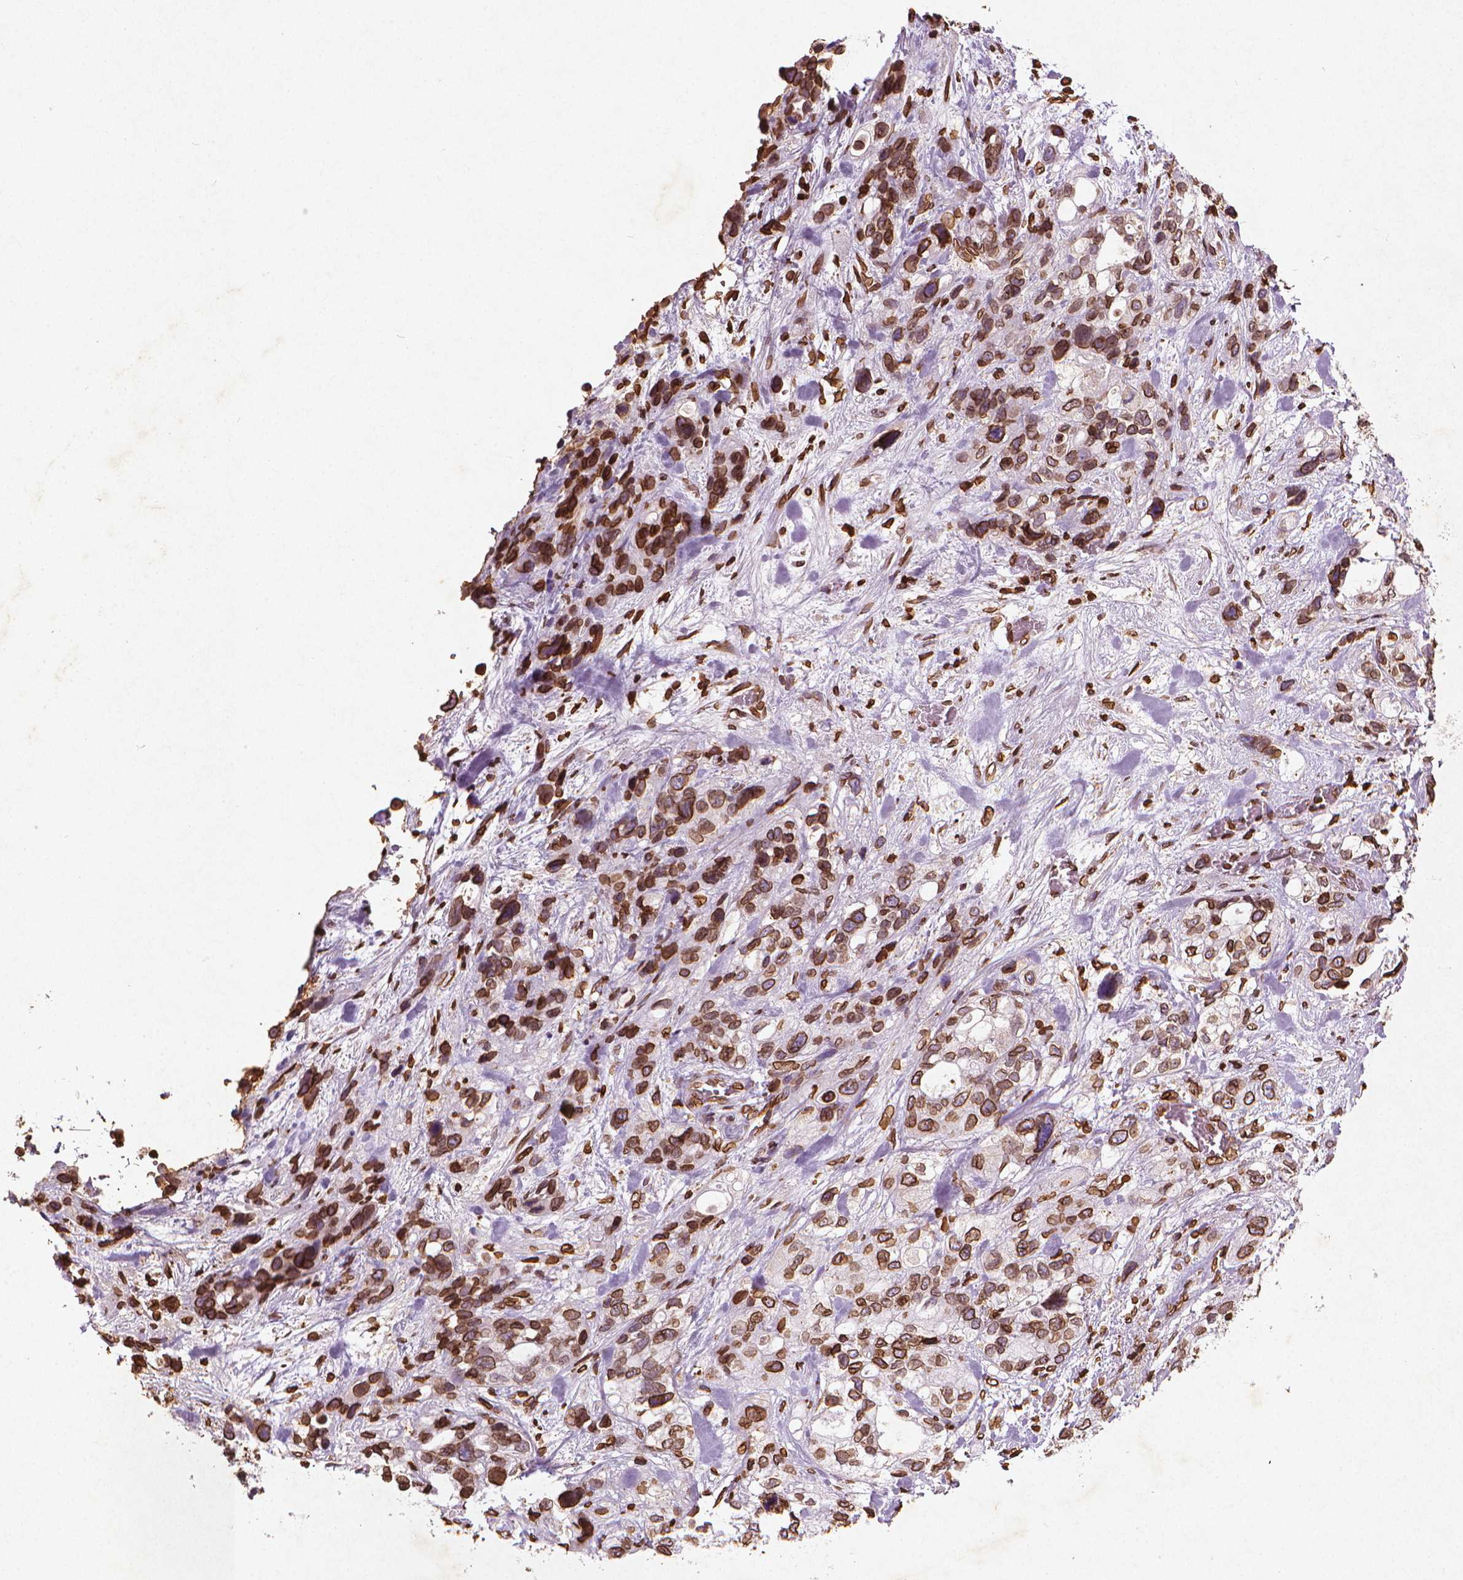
{"staining": {"intensity": "strong", "quantity": ">75%", "location": "cytoplasmic/membranous,nuclear"}, "tissue": "stomach cancer", "cell_type": "Tumor cells", "image_type": "cancer", "snomed": [{"axis": "morphology", "description": "Adenocarcinoma, NOS"}, {"axis": "topography", "description": "Stomach, upper"}], "caption": "The image reveals a brown stain indicating the presence of a protein in the cytoplasmic/membranous and nuclear of tumor cells in stomach cancer (adenocarcinoma).", "gene": "LMNB1", "patient": {"sex": "female", "age": 81}}